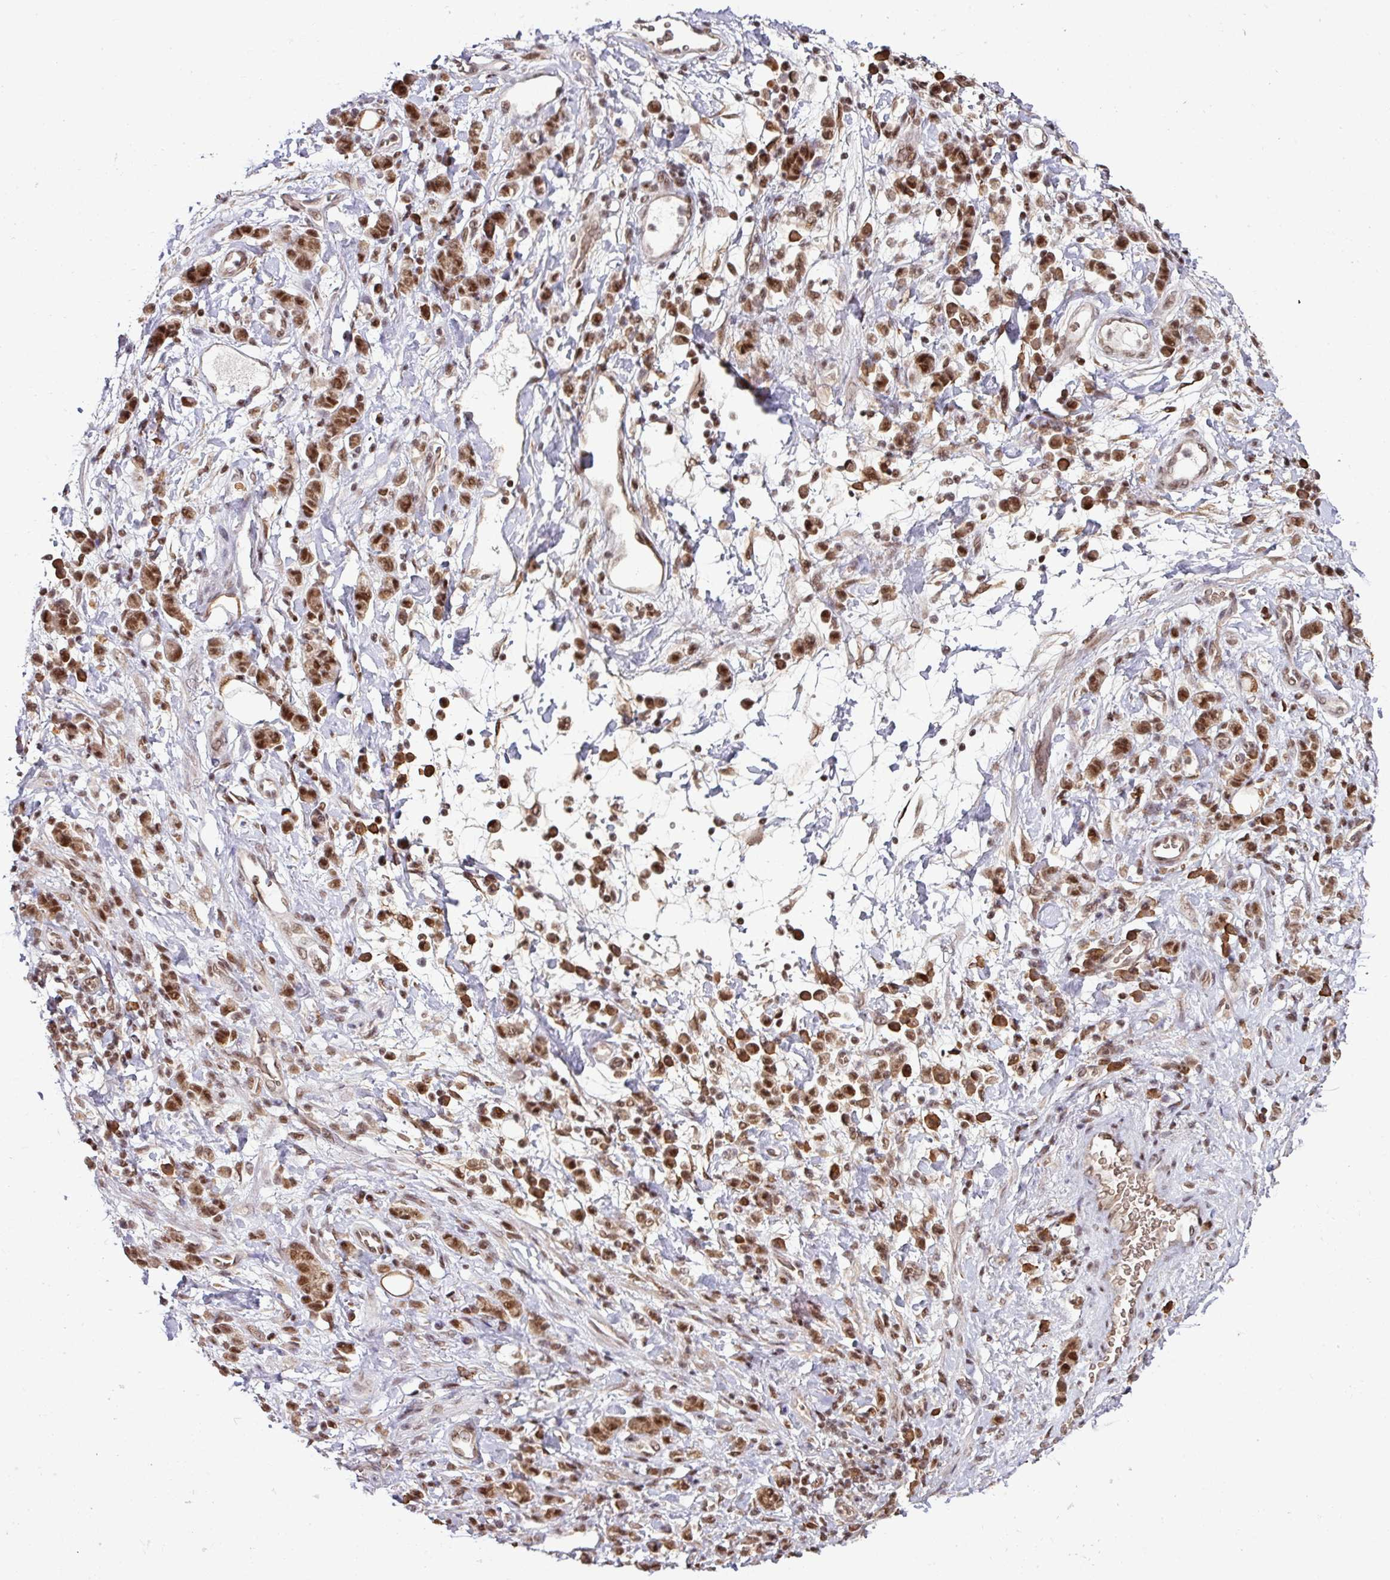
{"staining": {"intensity": "strong", "quantity": ">75%", "location": "nuclear"}, "tissue": "stomach cancer", "cell_type": "Tumor cells", "image_type": "cancer", "snomed": [{"axis": "morphology", "description": "Adenocarcinoma, NOS"}, {"axis": "topography", "description": "Stomach"}], "caption": "Immunohistochemistry (DAB) staining of adenocarcinoma (stomach) reveals strong nuclear protein staining in about >75% of tumor cells. The staining was performed using DAB (3,3'-diaminobenzidine) to visualize the protein expression in brown, while the nuclei were stained in blue with hematoxylin (Magnification: 20x).", "gene": "PHF23", "patient": {"sex": "male", "age": 77}}